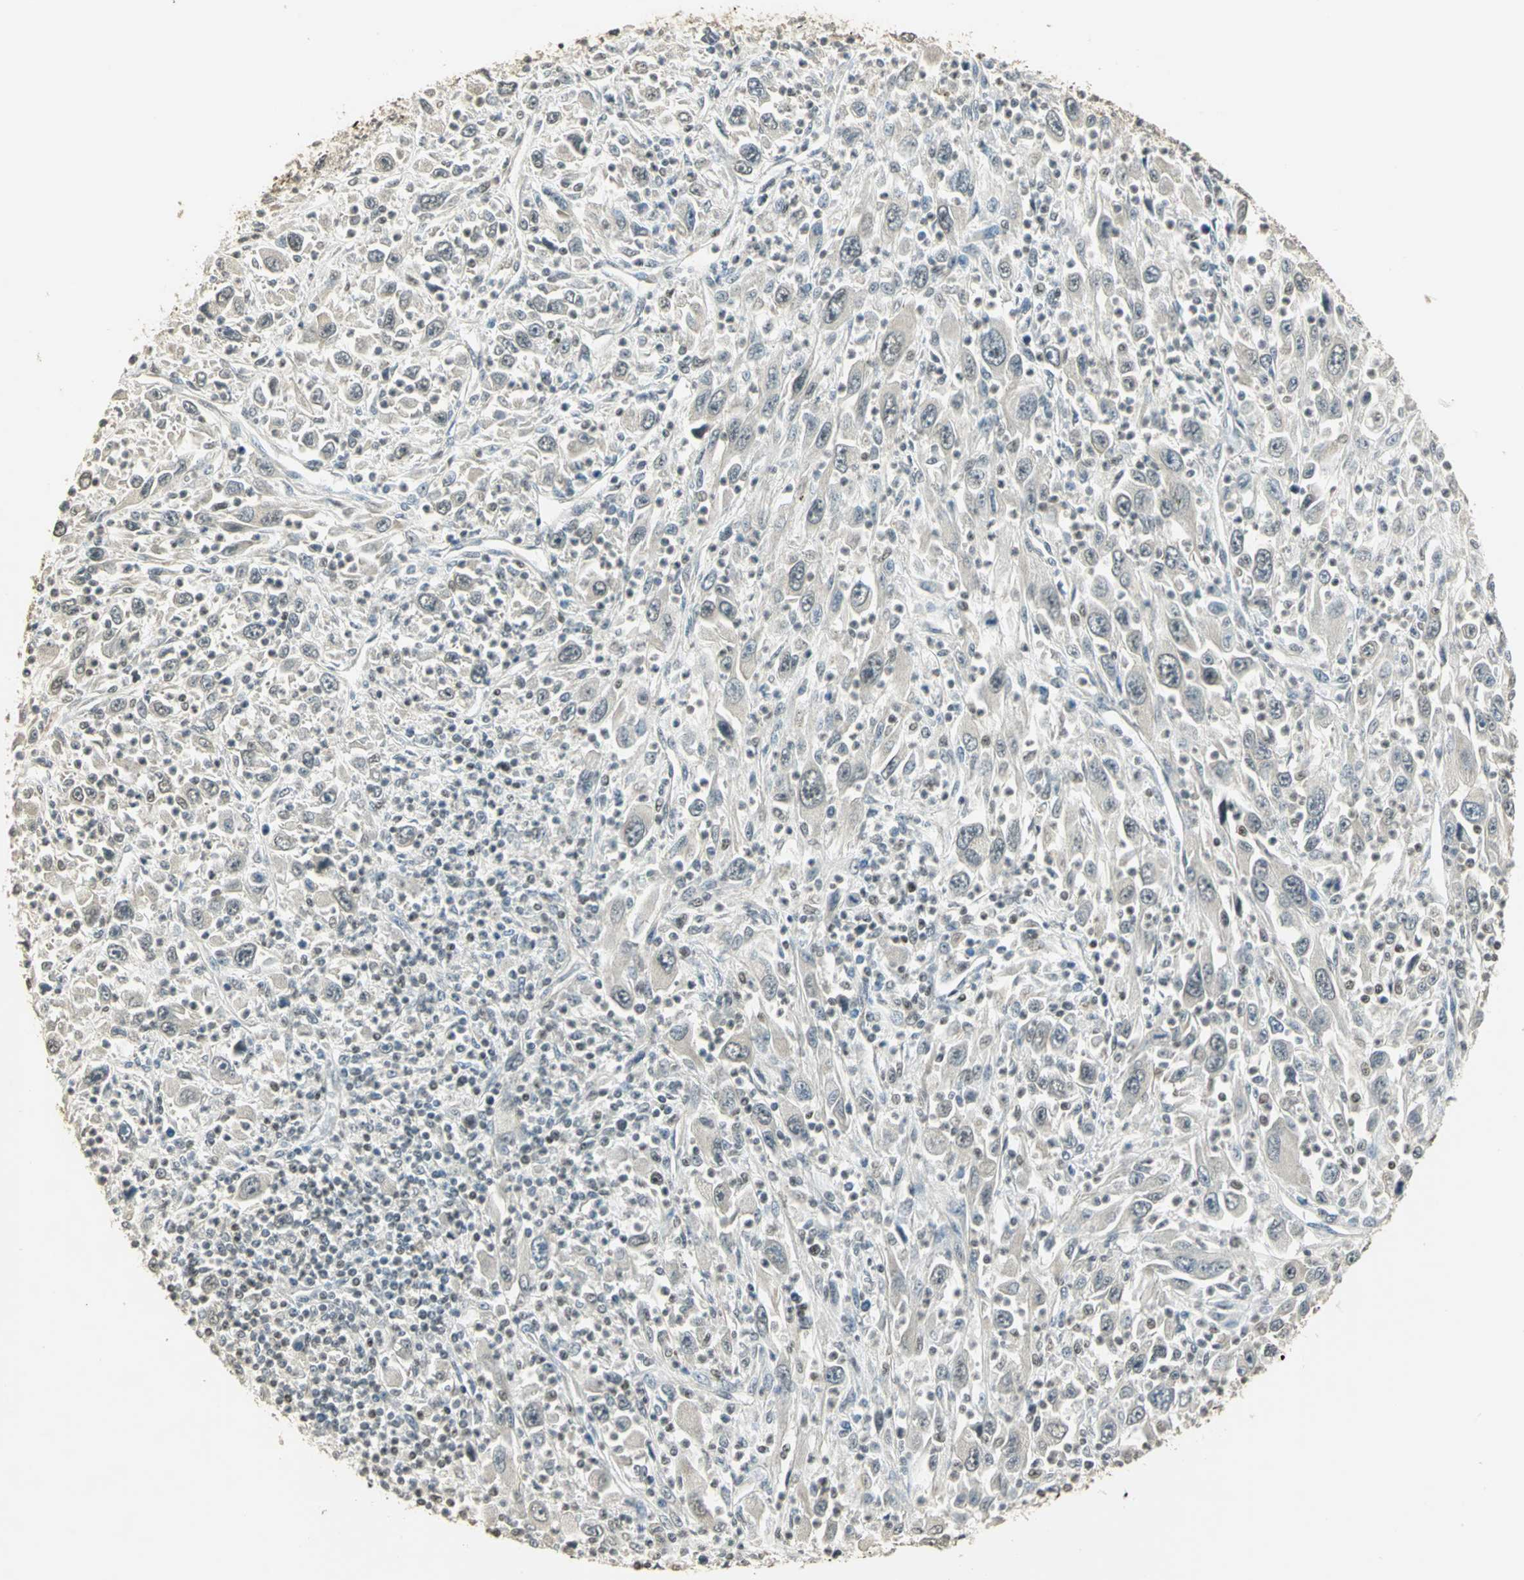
{"staining": {"intensity": "weak", "quantity": "25%-75%", "location": "cytoplasmic/membranous,nuclear"}, "tissue": "melanoma", "cell_type": "Tumor cells", "image_type": "cancer", "snomed": [{"axis": "morphology", "description": "Malignant melanoma, Metastatic site"}, {"axis": "topography", "description": "Skin"}], "caption": "An image of human melanoma stained for a protein shows weak cytoplasmic/membranous and nuclear brown staining in tumor cells. Using DAB (3,3'-diaminobenzidine) (brown) and hematoxylin (blue) stains, captured at high magnification using brightfield microscopy.", "gene": "ELF1", "patient": {"sex": "female", "age": 56}}